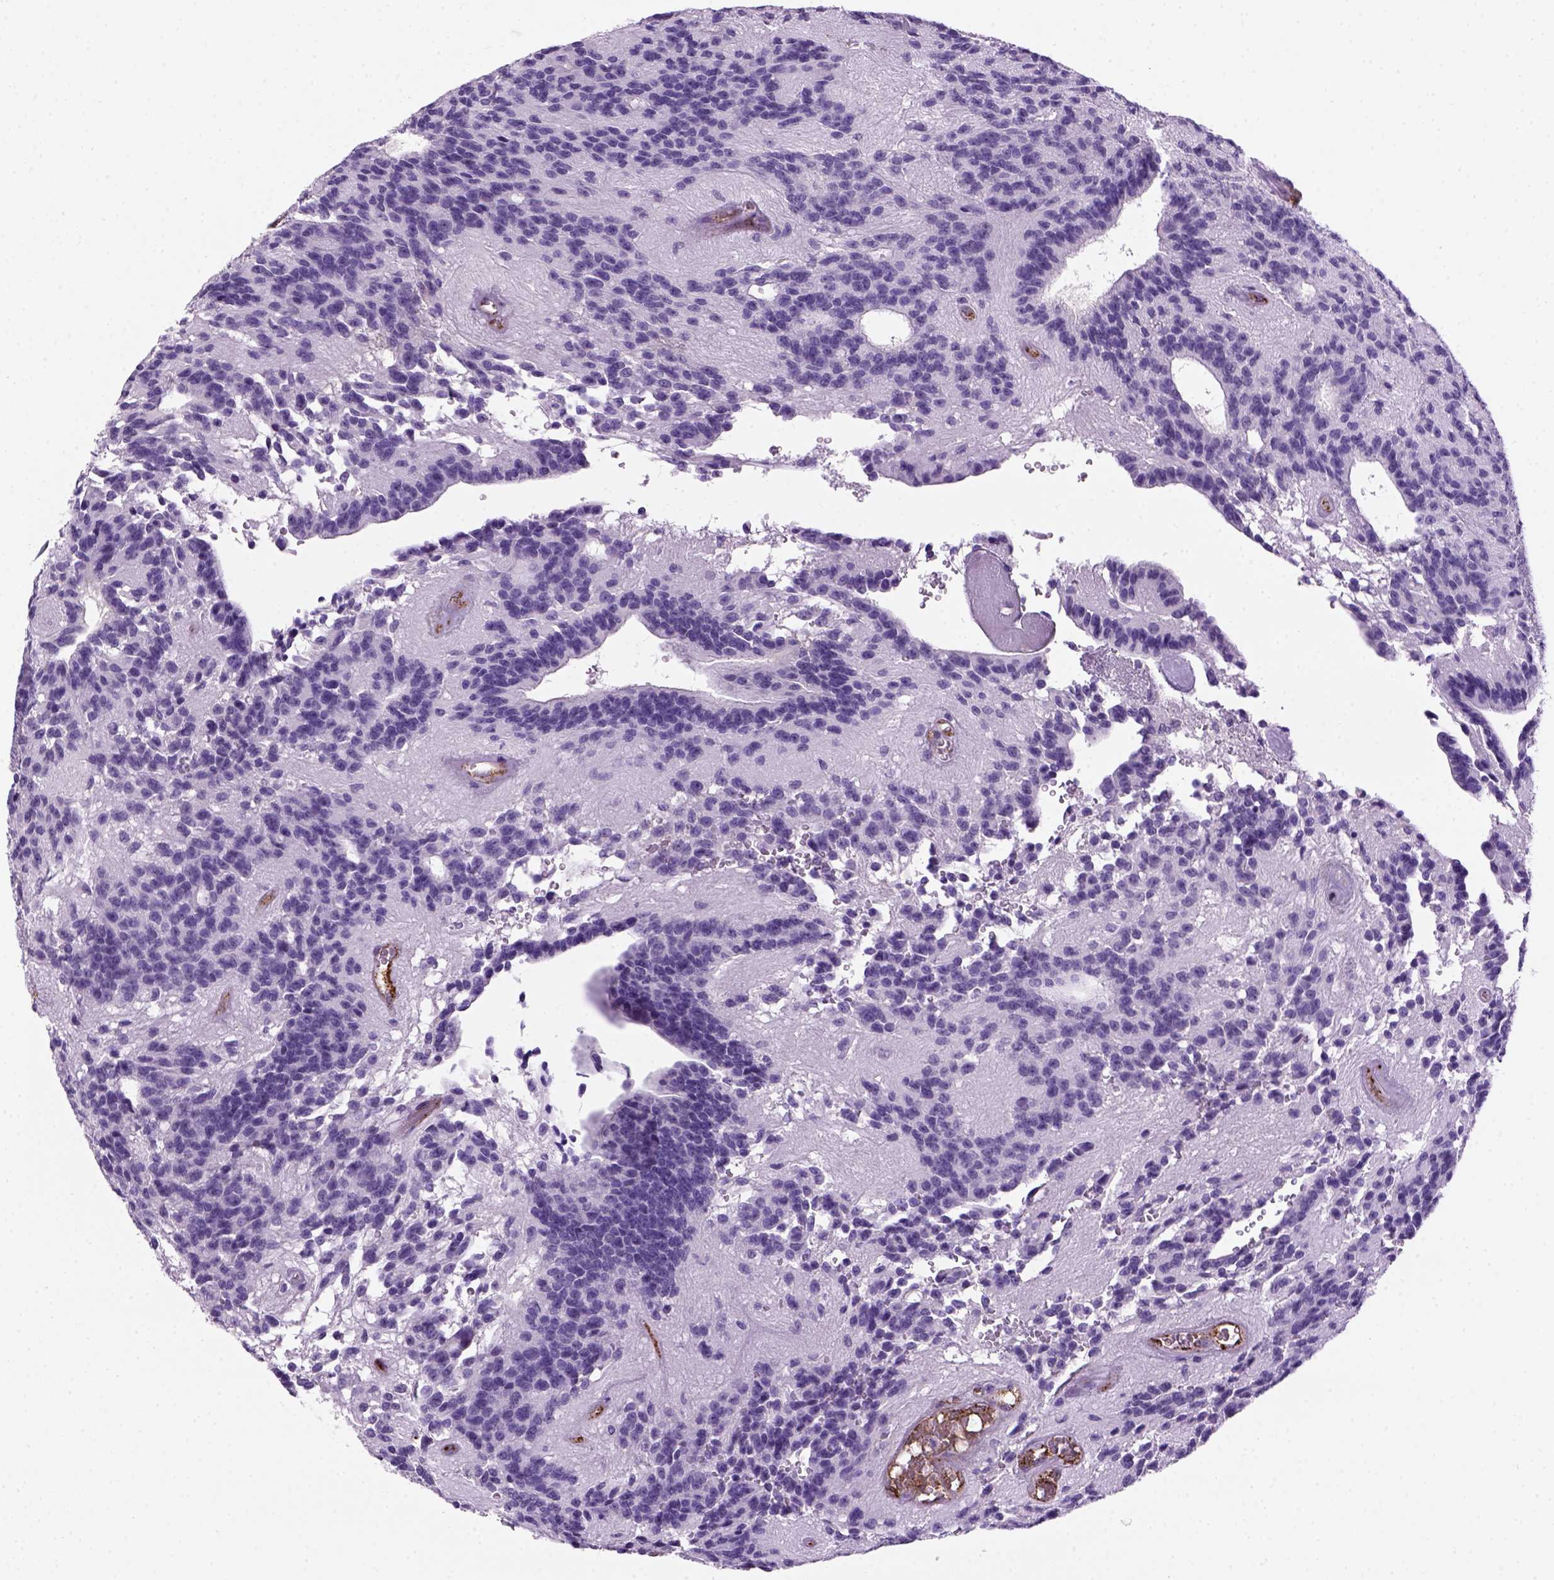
{"staining": {"intensity": "negative", "quantity": "none", "location": "none"}, "tissue": "glioma", "cell_type": "Tumor cells", "image_type": "cancer", "snomed": [{"axis": "morphology", "description": "Glioma, malignant, Low grade"}, {"axis": "topography", "description": "Brain"}], "caption": "Human glioma stained for a protein using immunohistochemistry displays no expression in tumor cells.", "gene": "VWF", "patient": {"sex": "male", "age": 31}}